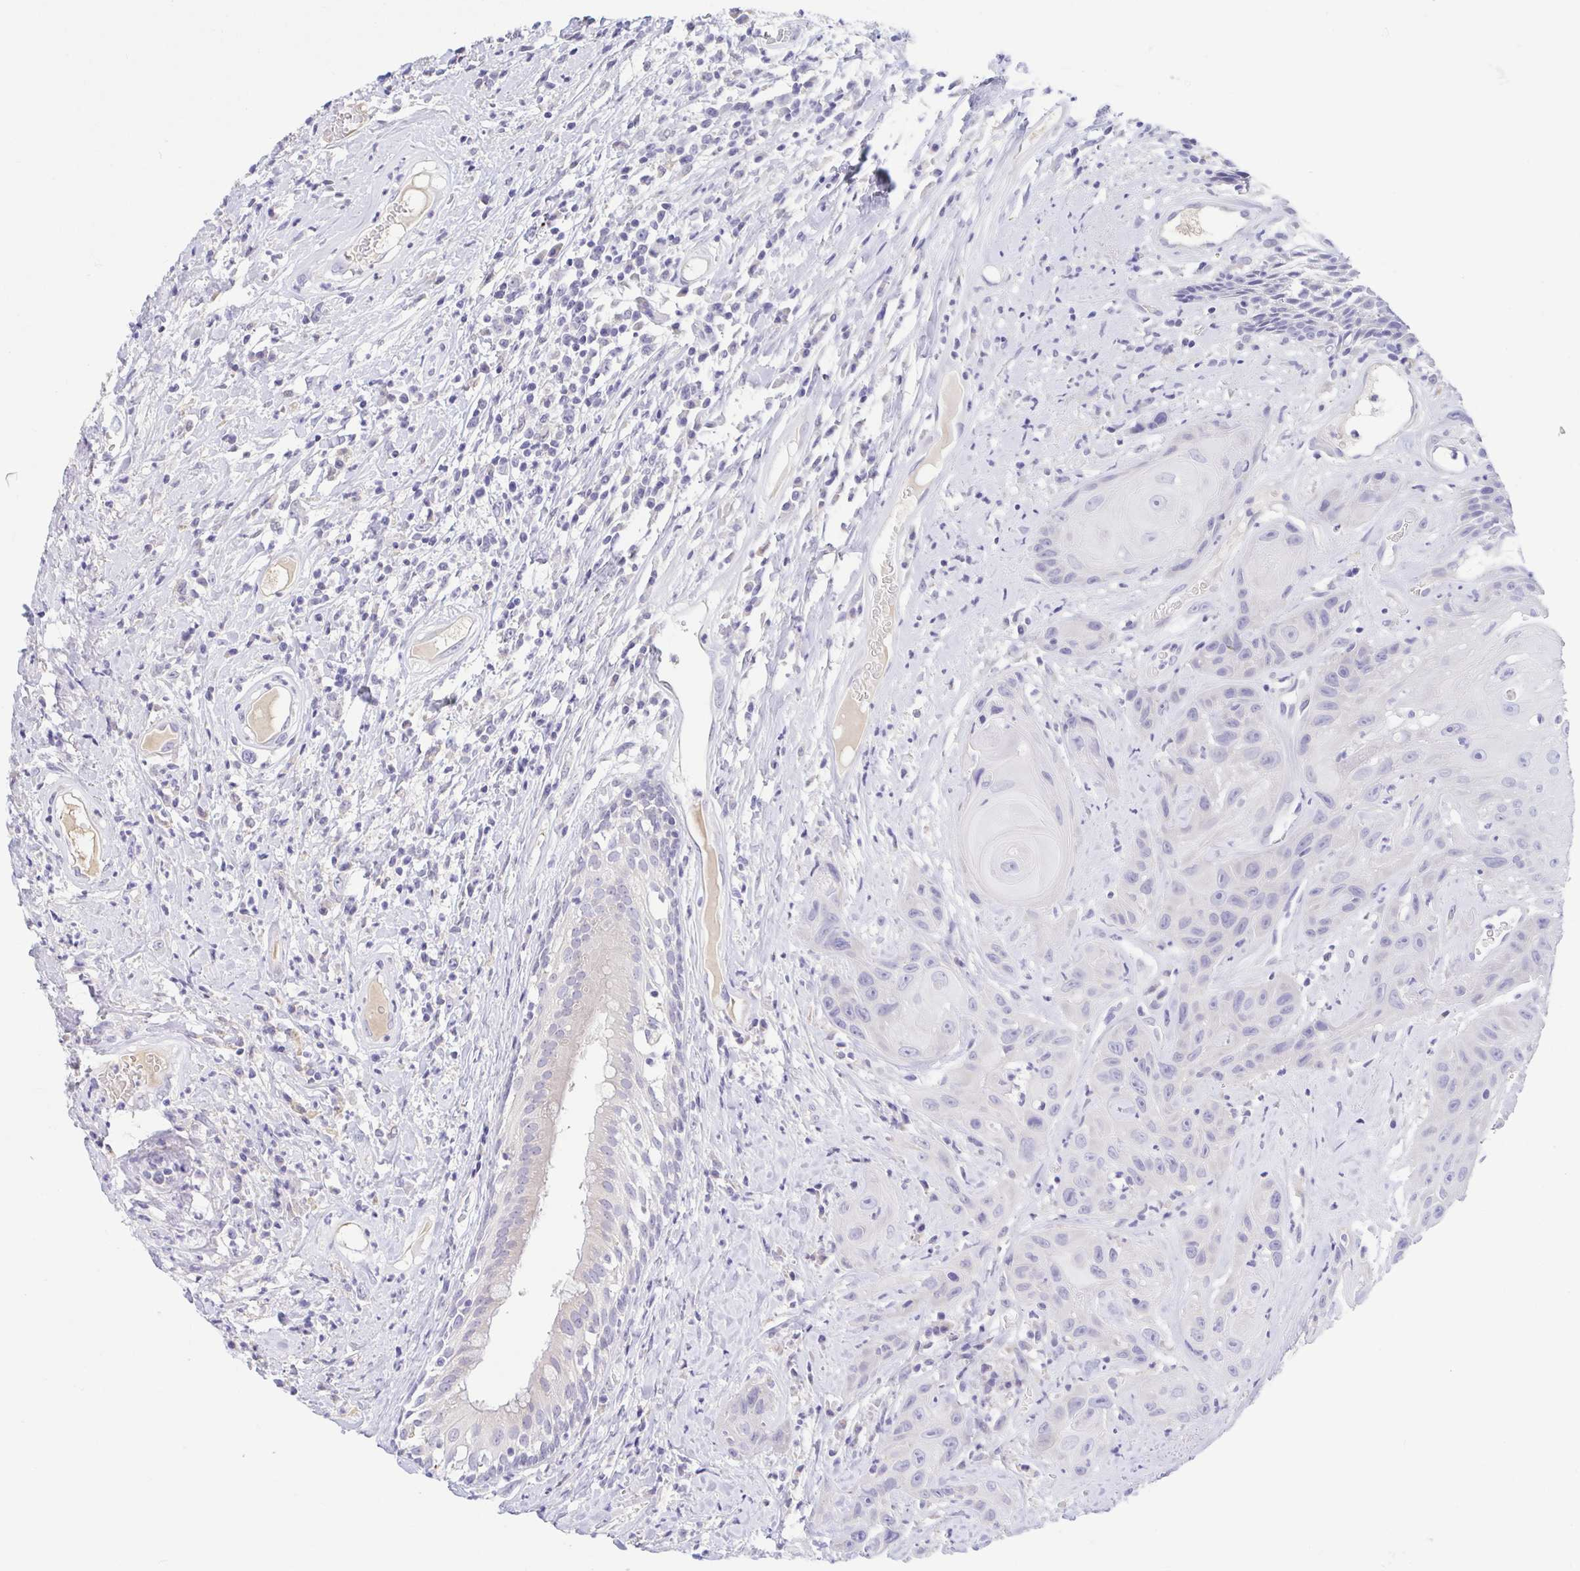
{"staining": {"intensity": "negative", "quantity": "none", "location": "none"}, "tissue": "head and neck cancer", "cell_type": "Tumor cells", "image_type": "cancer", "snomed": [{"axis": "morphology", "description": "Squamous cell carcinoma, NOS"}, {"axis": "topography", "description": "Head-Neck"}], "caption": "IHC photomicrograph of head and neck cancer stained for a protein (brown), which exhibits no positivity in tumor cells.", "gene": "TREH", "patient": {"sex": "male", "age": 57}}